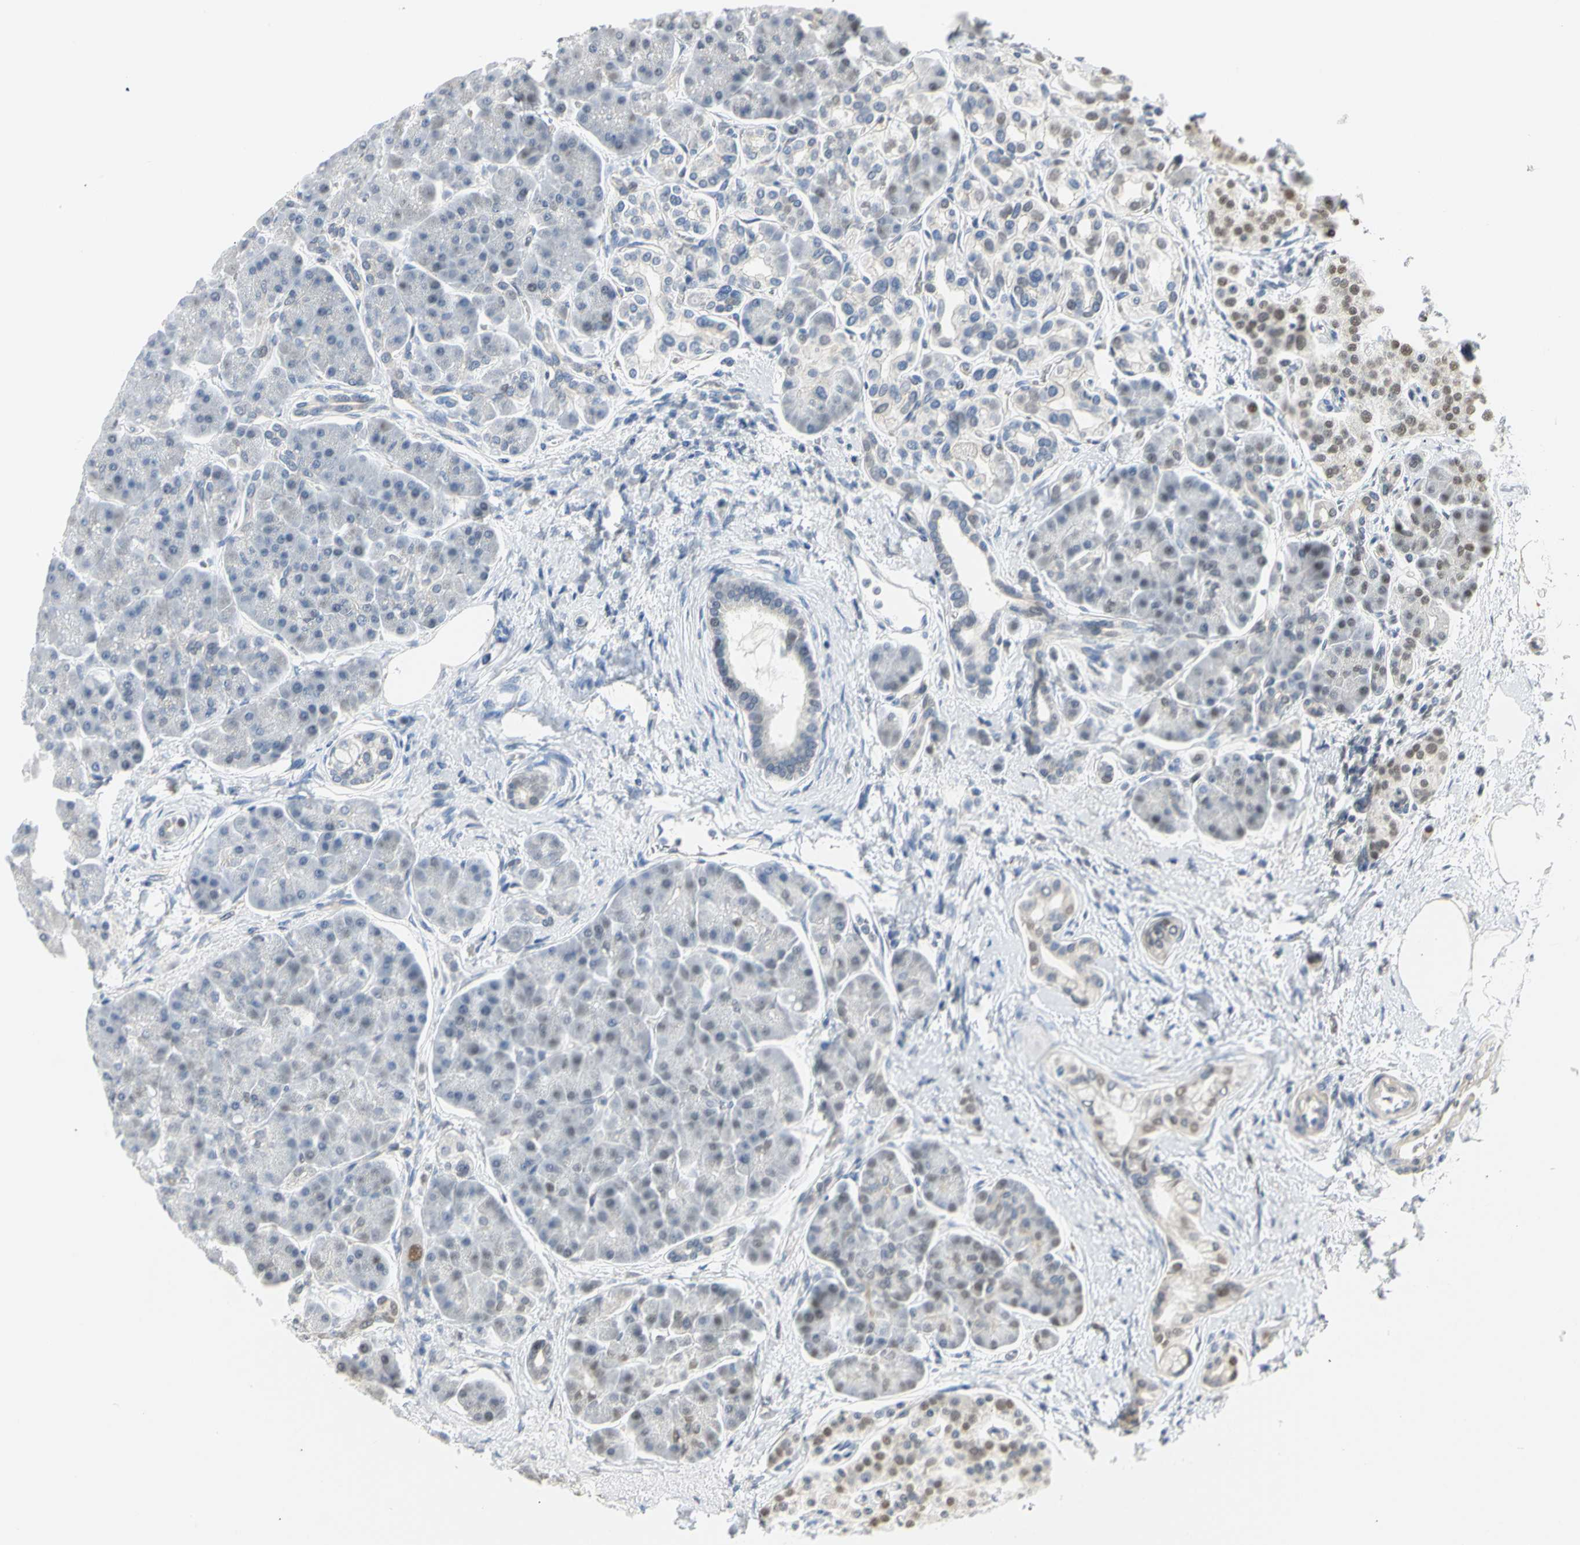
{"staining": {"intensity": "moderate", "quantity": "<25%", "location": "nuclear"}, "tissue": "pancreas", "cell_type": "Exocrine glandular cells", "image_type": "normal", "snomed": [{"axis": "morphology", "description": "Normal tissue, NOS"}, {"axis": "topography", "description": "Pancreas"}], "caption": "Immunohistochemical staining of benign pancreas reveals moderate nuclear protein staining in approximately <25% of exocrine glandular cells.", "gene": "IMPG2", "patient": {"sex": "female", "age": 70}}